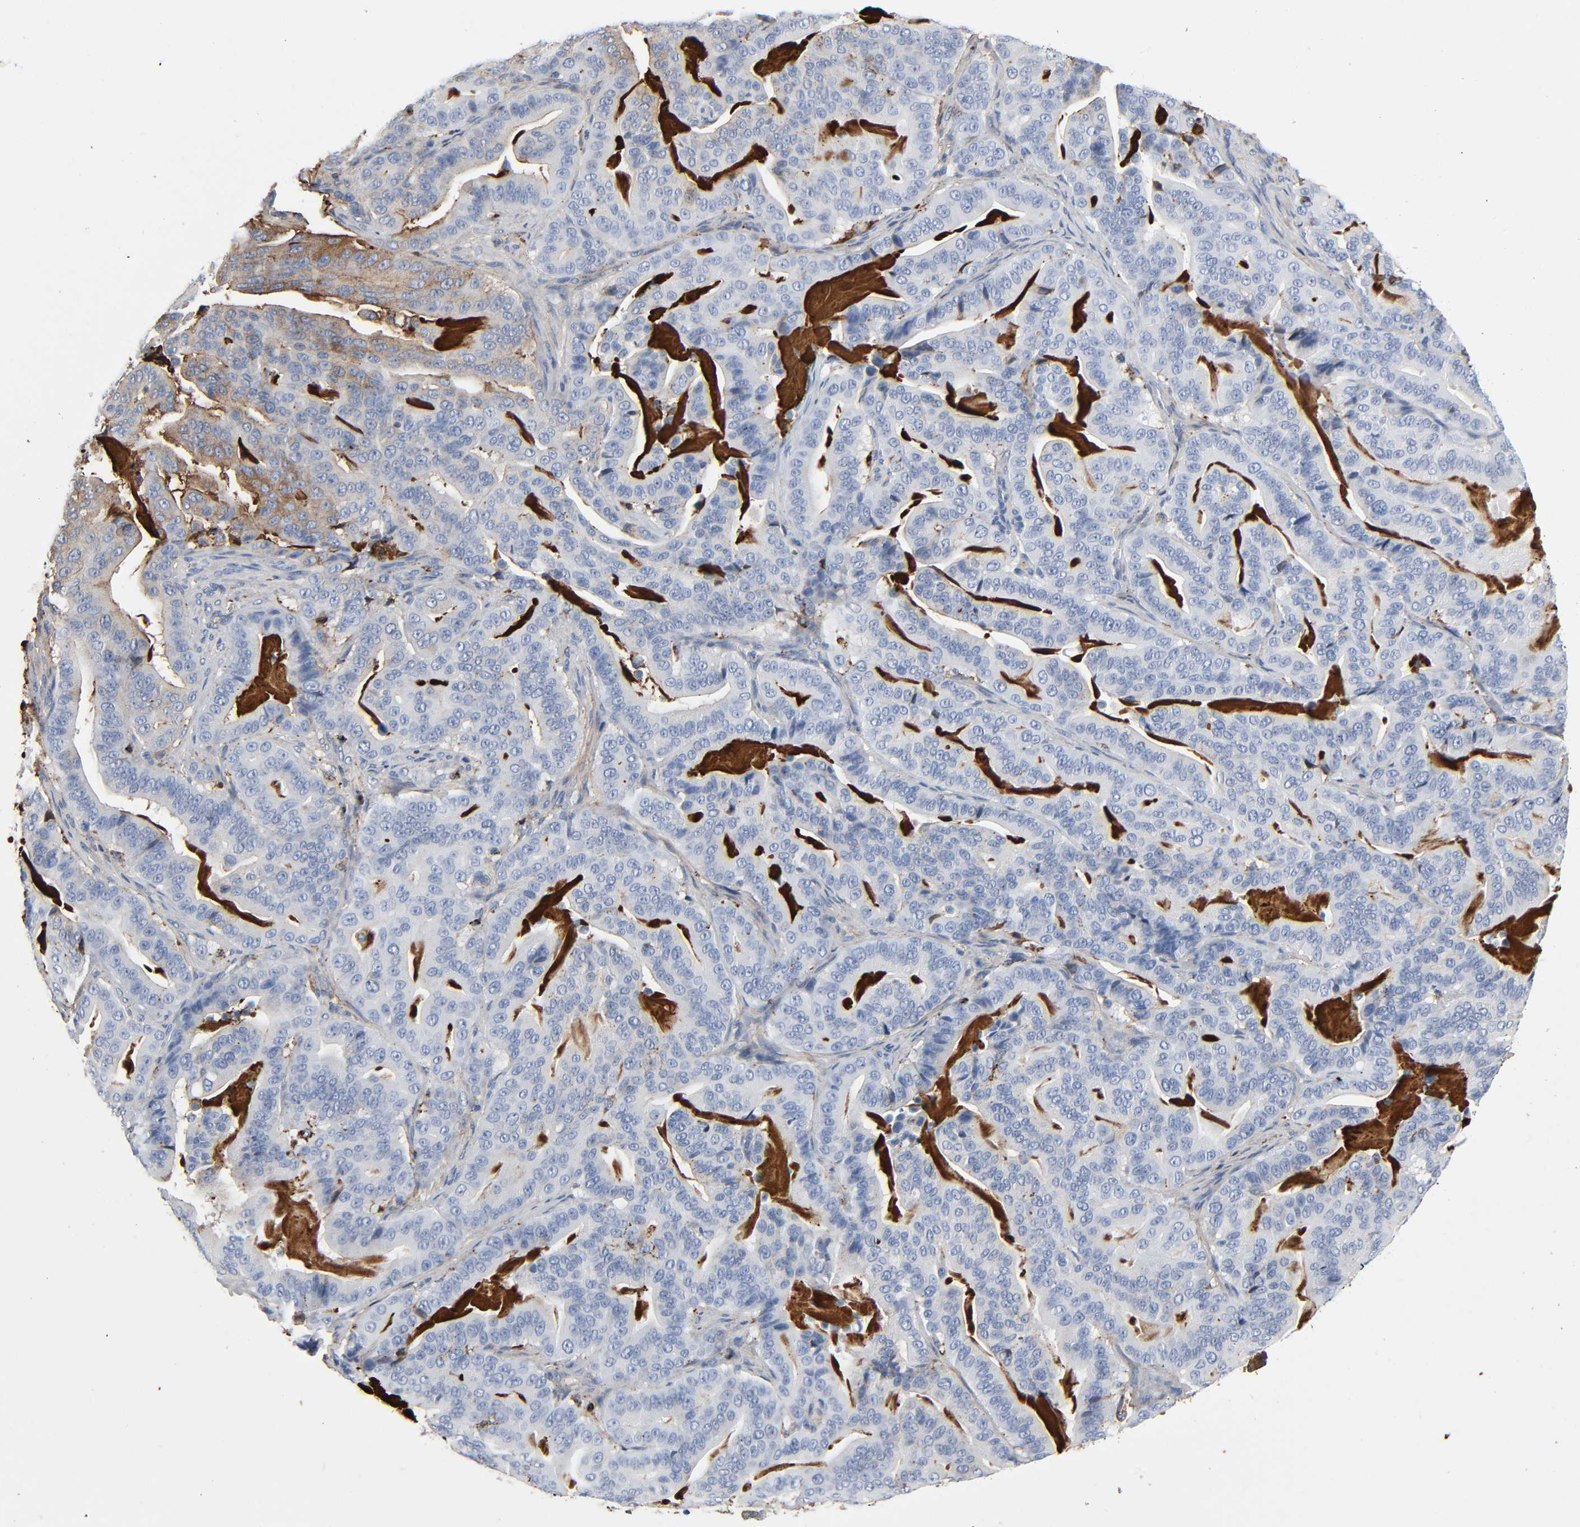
{"staining": {"intensity": "weak", "quantity": "<25%", "location": "cytoplasmic/membranous"}, "tissue": "pancreatic cancer", "cell_type": "Tumor cells", "image_type": "cancer", "snomed": [{"axis": "morphology", "description": "Adenocarcinoma, NOS"}, {"axis": "topography", "description": "Pancreas"}], "caption": "There is no significant expression in tumor cells of pancreatic adenocarcinoma. (Stains: DAB (3,3'-diaminobenzidine) immunohistochemistry with hematoxylin counter stain, Microscopy: brightfield microscopy at high magnification).", "gene": "C3", "patient": {"sex": "male", "age": 63}}